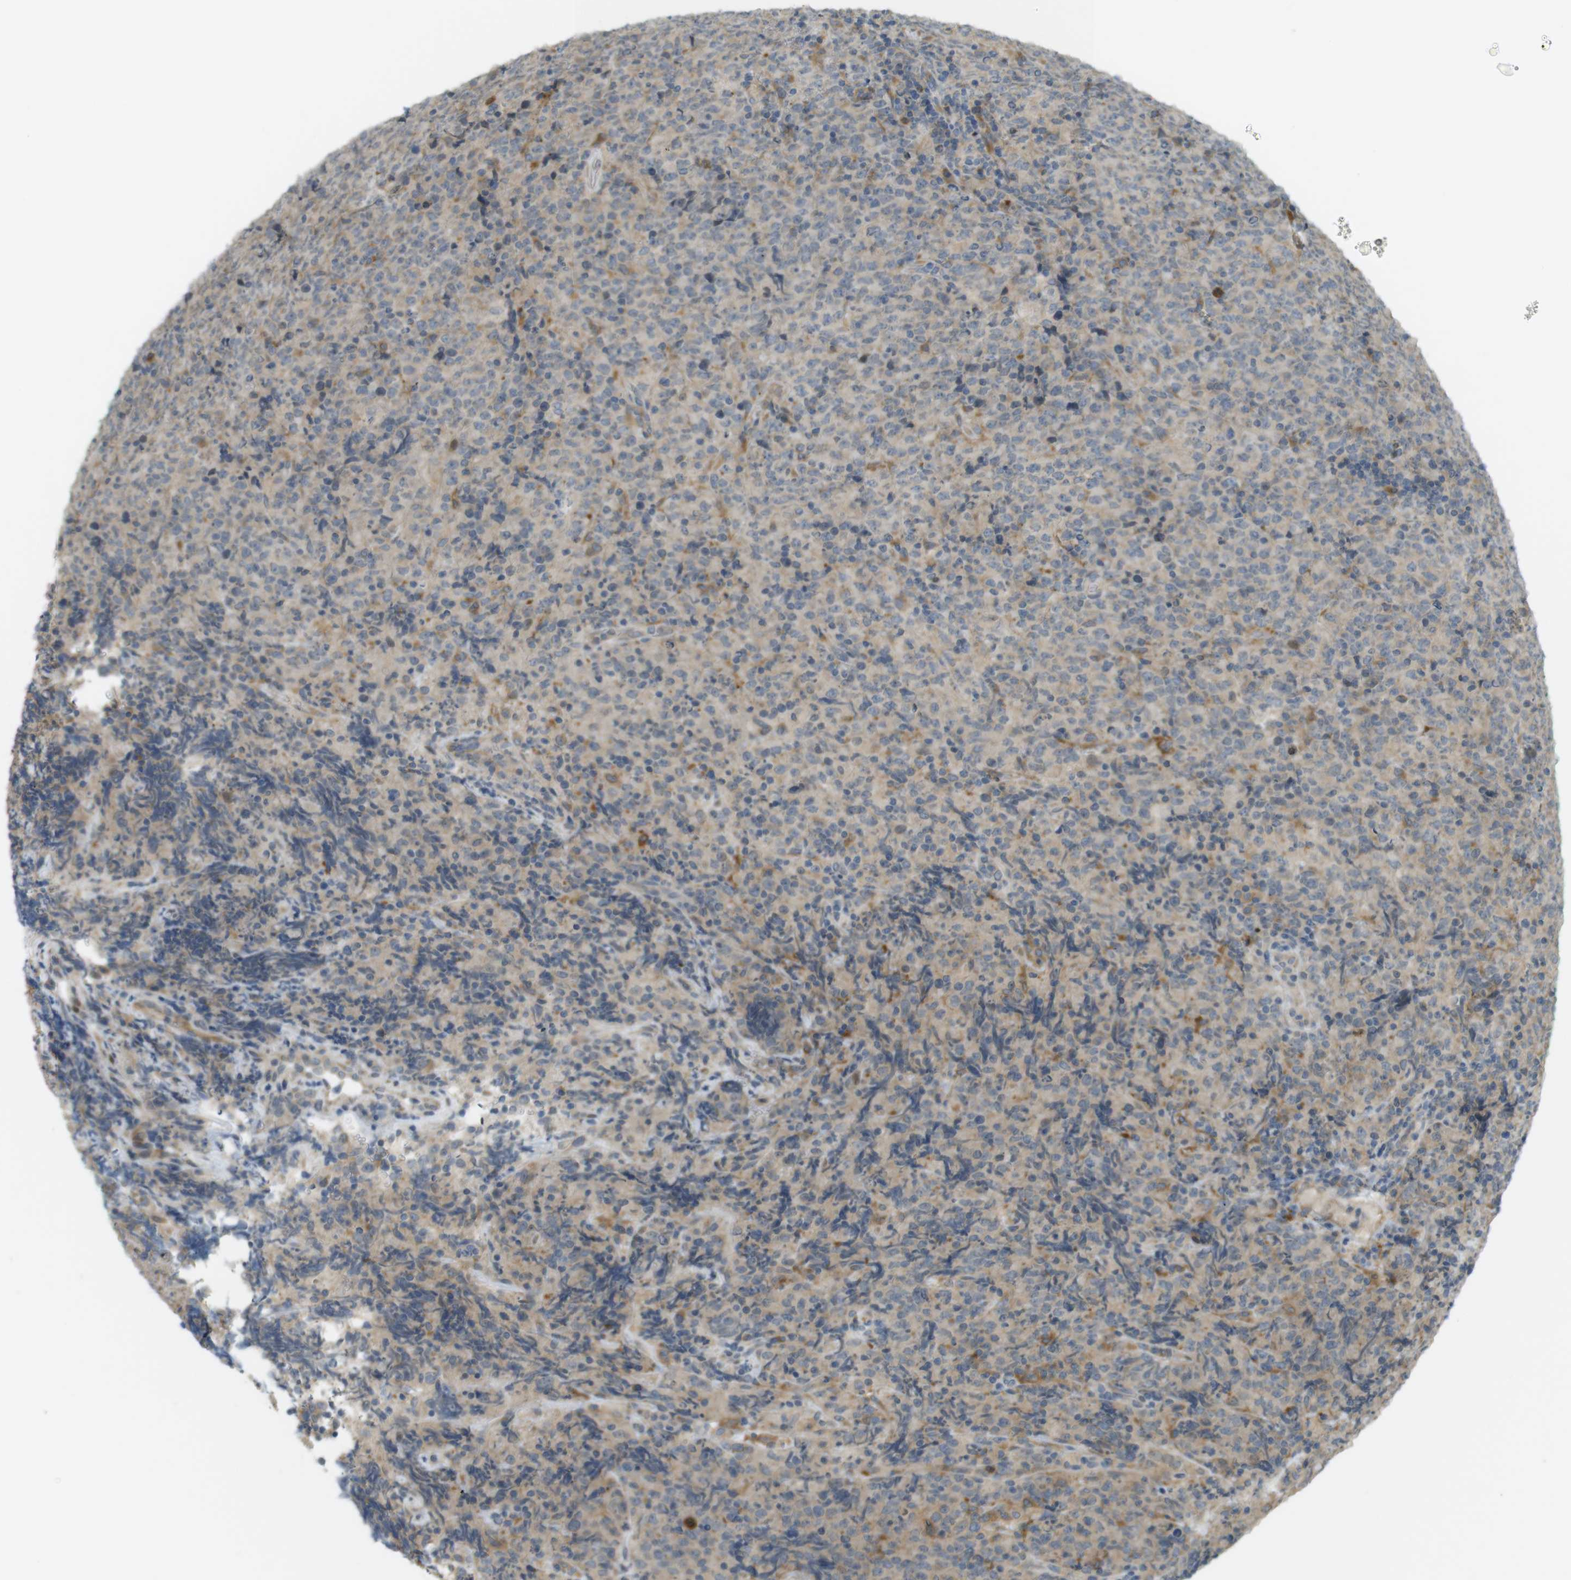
{"staining": {"intensity": "weak", "quantity": "25%-75%", "location": "cytoplasmic/membranous"}, "tissue": "lymphoma", "cell_type": "Tumor cells", "image_type": "cancer", "snomed": [{"axis": "morphology", "description": "Malignant lymphoma, non-Hodgkin's type, High grade"}, {"axis": "topography", "description": "Tonsil"}], "caption": "Protein expression analysis of high-grade malignant lymphoma, non-Hodgkin's type reveals weak cytoplasmic/membranous staining in approximately 25%-75% of tumor cells.", "gene": "CLRN3", "patient": {"sex": "female", "age": 36}}